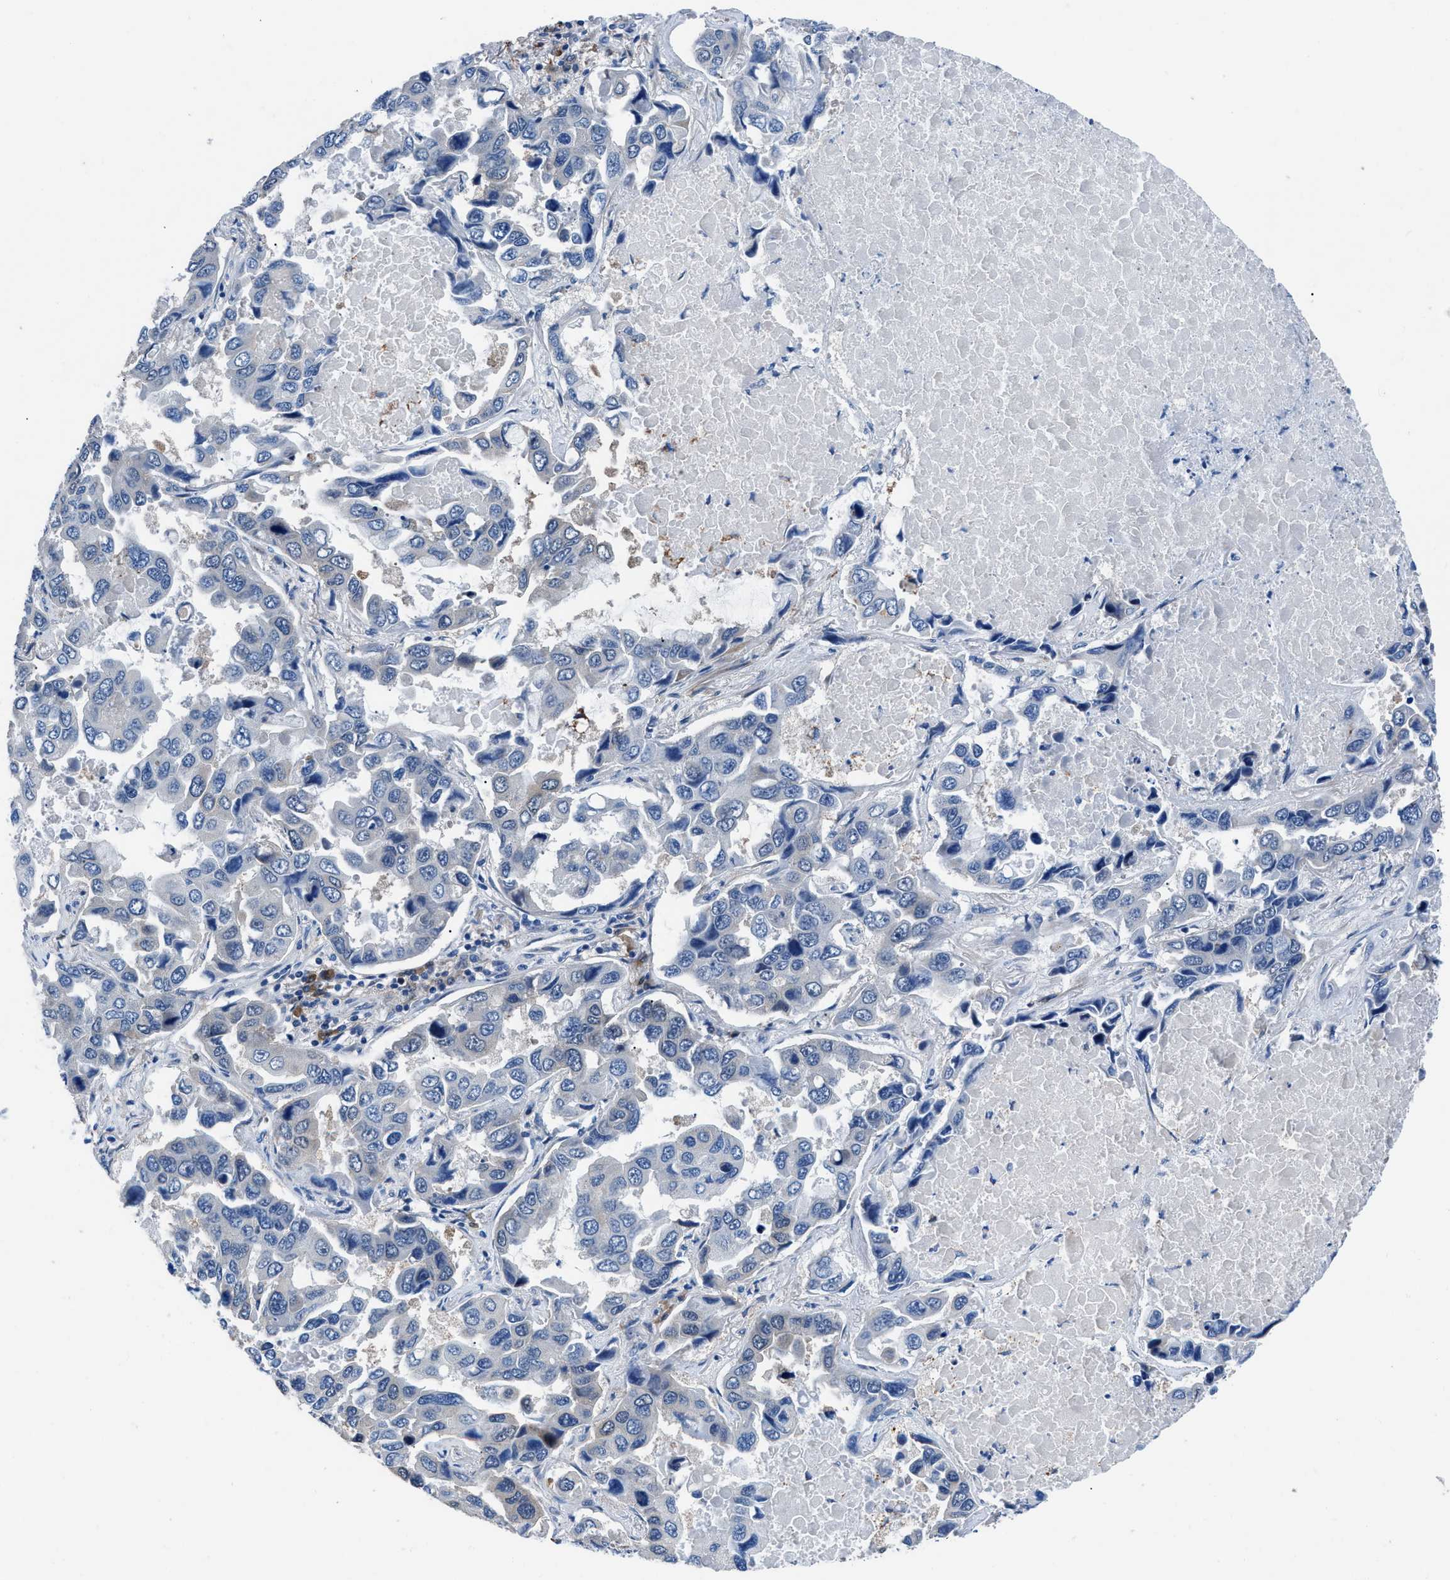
{"staining": {"intensity": "negative", "quantity": "none", "location": "none"}, "tissue": "lung cancer", "cell_type": "Tumor cells", "image_type": "cancer", "snomed": [{"axis": "morphology", "description": "Adenocarcinoma, NOS"}, {"axis": "topography", "description": "Lung"}], "caption": "There is no significant positivity in tumor cells of adenocarcinoma (lung).", "gene": "UAP1", "patient": {"sex": "male", "age": 64}}